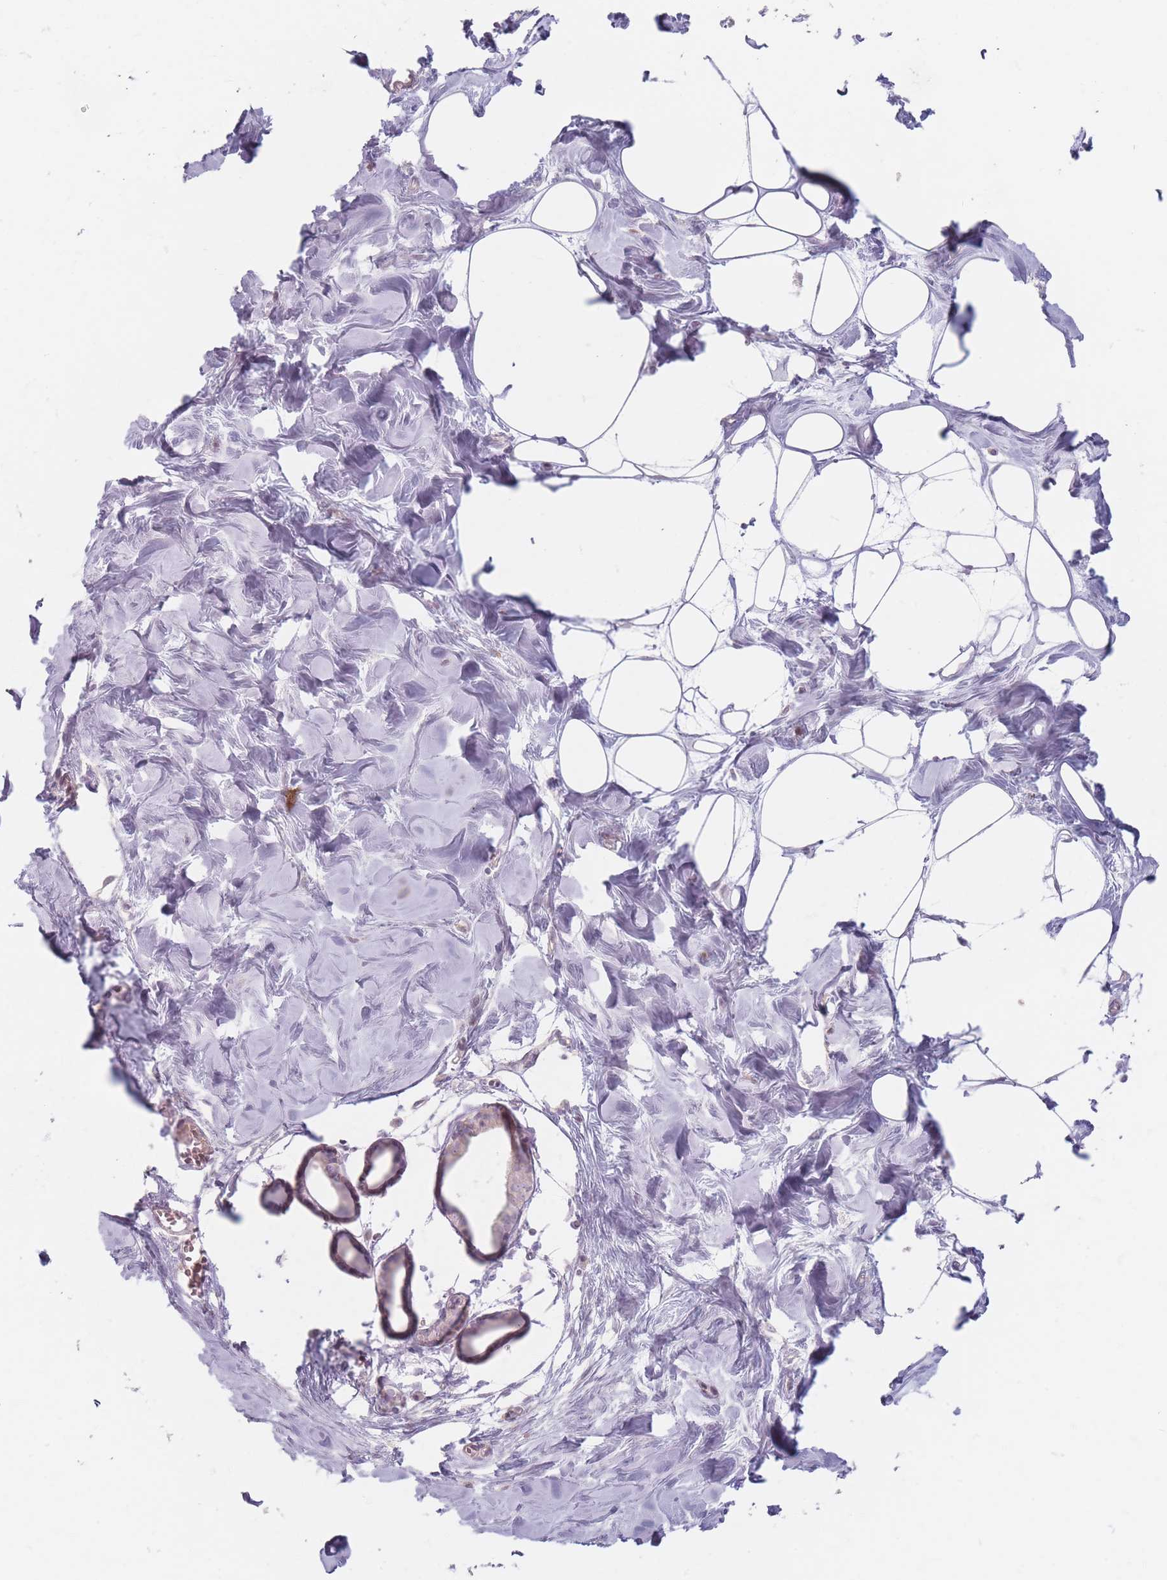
{"staining": {"intensity": "negative", "quantity": "none", "location": "none"}, "tissue": "breast", "cell_type": "Adipocytes", "image_type": "normal", "snomed": [{"axis": "morphology", "description": "Normal tissue, NOS"}, {"axis": "topography", "description": "Breast"}], "caption": "Adipocytes are negative for protein expression in normal human breast. (Stains: DAB IHC with hematoxylin counter stain, Microscopy: brightfield microscopy at high magnification).", "gene": "CHCHD7", "patient": {"sex": "female", "age": 27}}